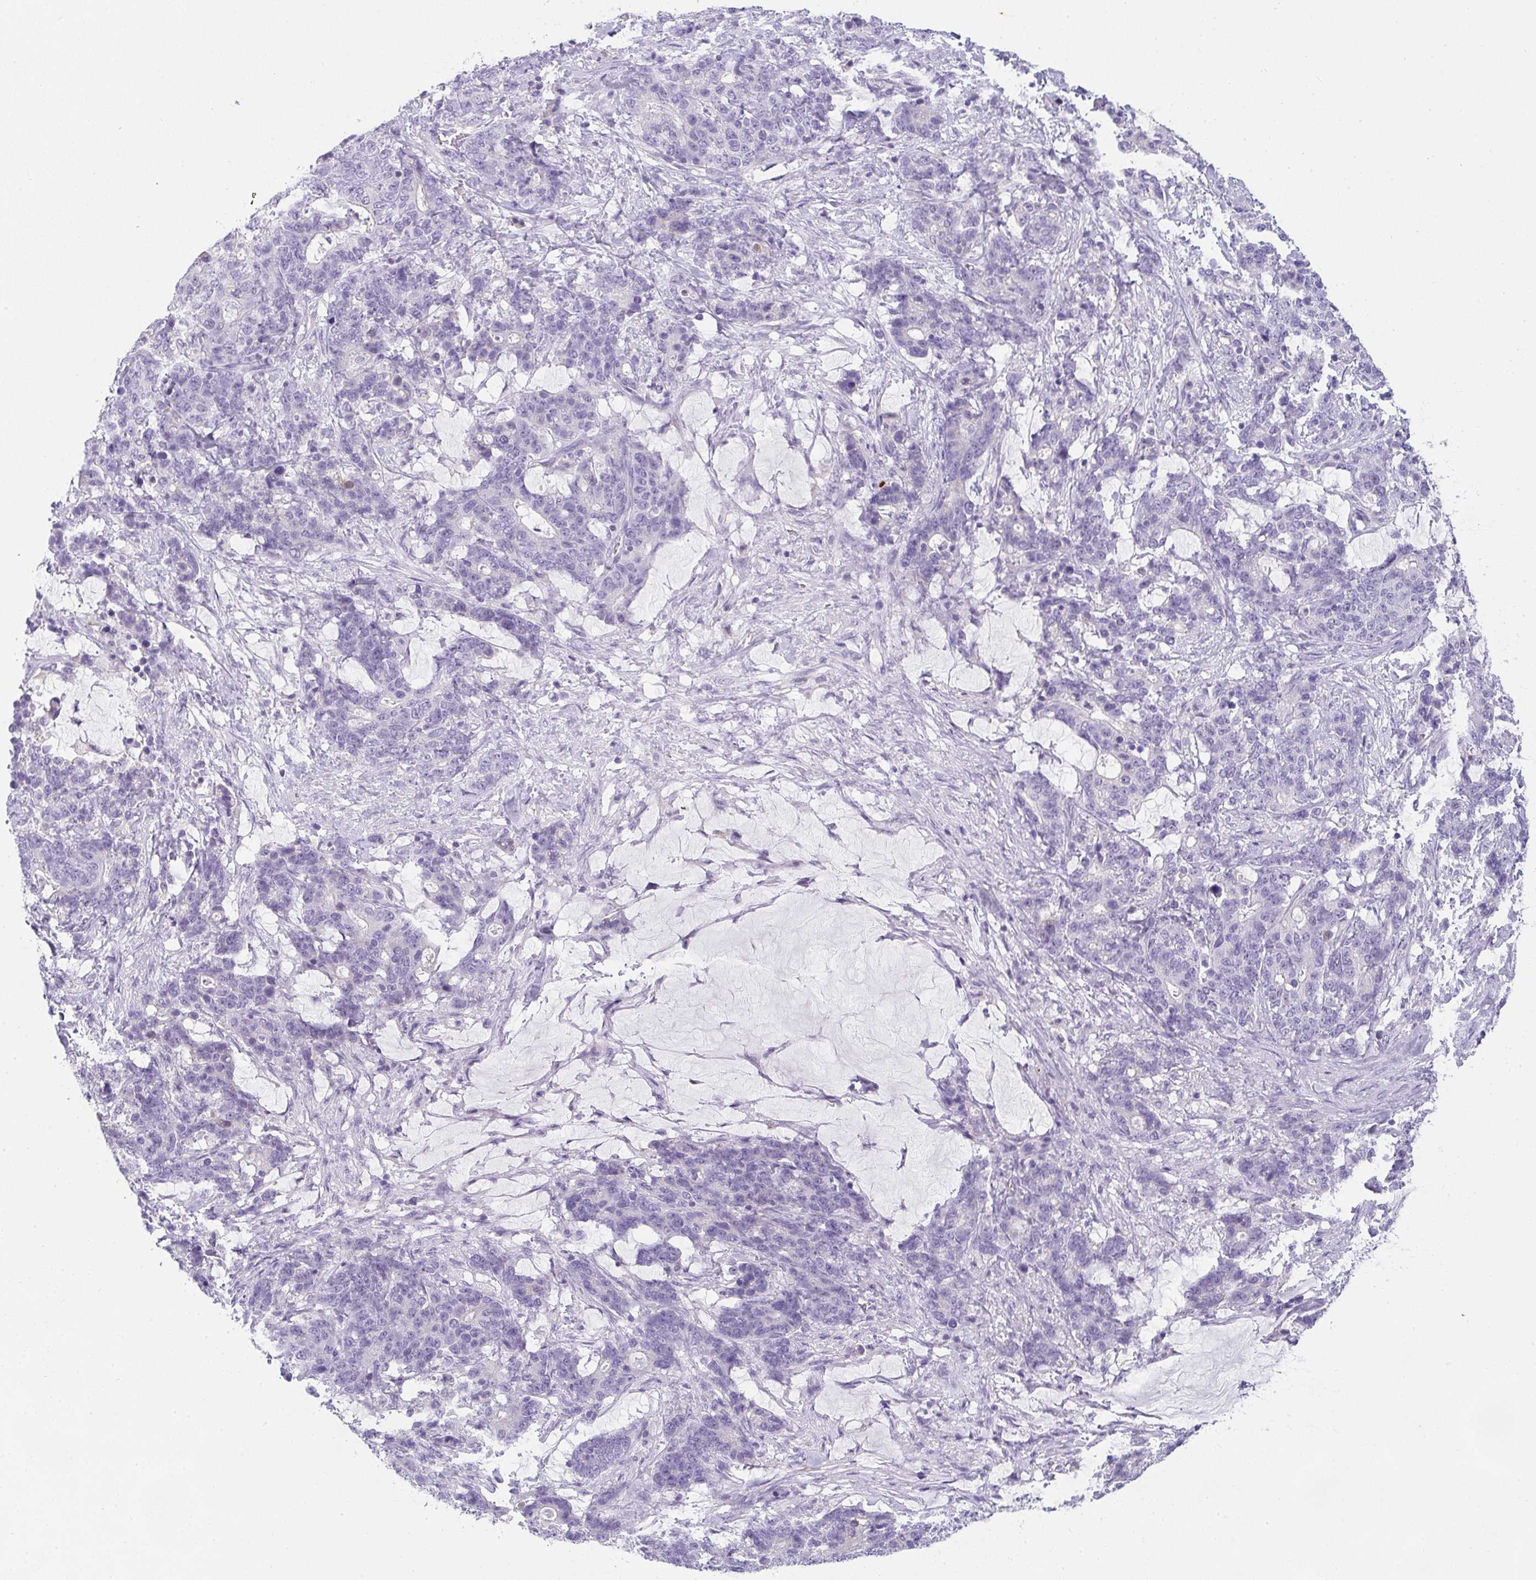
{"staining": {"intensity": "negative", "quantity": "none", "location": "none"}, "tissue": "stomach cancer", "cell_type": "Tumor cells", "image_type": "cancer", "snomed": [{"axis": "morphology", "description": "Normal tissue, NOS"}, {"axis": "morphology", "description": "Adenocarcinoma, NOS"}, {"axis": "topography", "description": "Stomach"}], "caption": "An image of stomach cancer (adenocarcinoma) stained for a protein exhibits no brown staining in tumor cells. (DAB immunohistochemistry, high magnification).", "gene": "COX7B", "patient": {"sex": "female", "age": 64}}